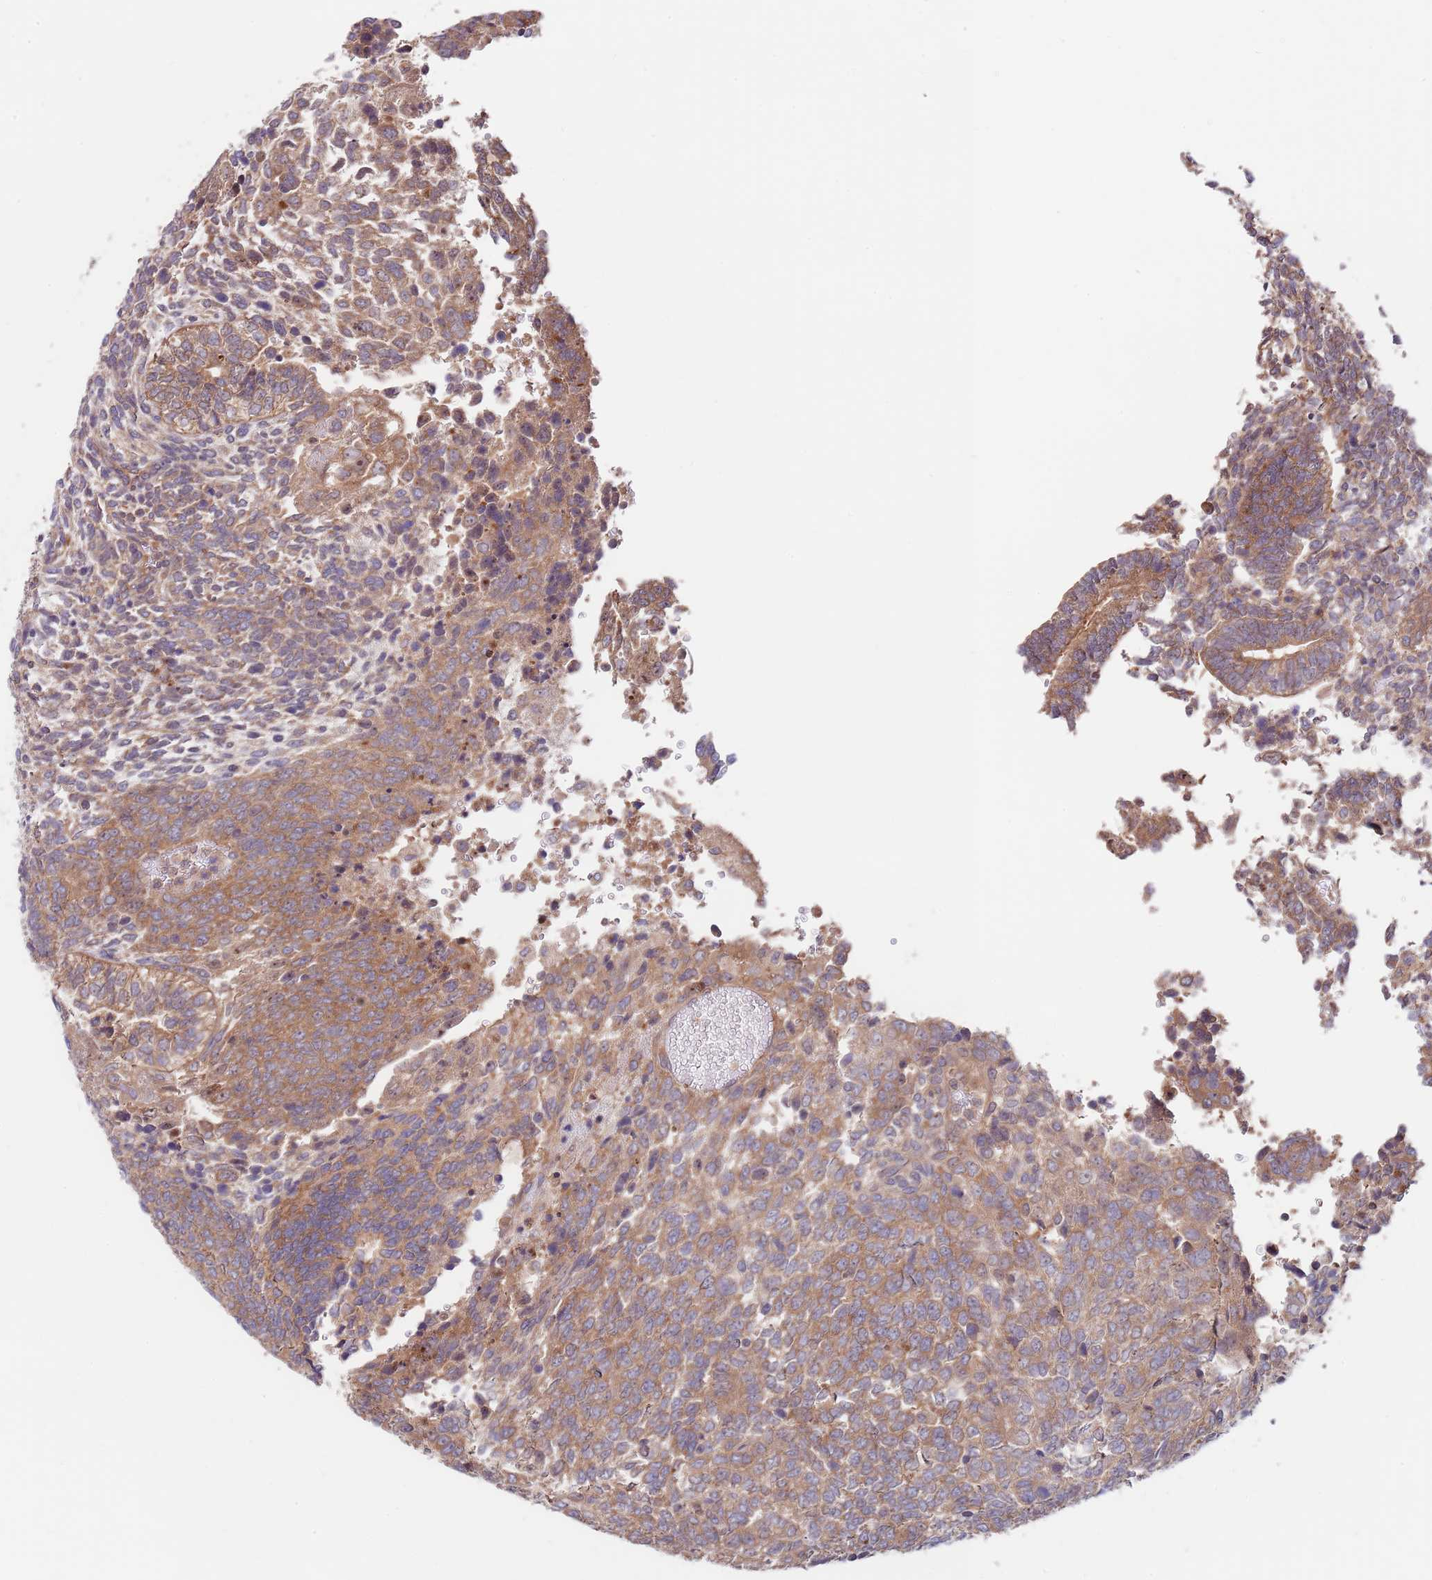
{"staining": {"intensity": "moderate", "quantity": ">75%", "location": "cytoplasmic/membranous"}, "tissue": "testis cancer", "cell_type": "Tumor cells", "image_type": "cancer", "snomed": [{"axis": "morphology", "description": "Carcinoma, Embryonal, NOS"}, {"axis": "topography", "description": "Testis"}], "caption": "This photomicrograph reveals IHC staining of testis embryonal carcinoma, with medium moderate cytoplasmic/membranous positivity in about >75% of tumor cells.", "gene": "EIF3F", "patient": {"sex": "male", "age": 23}}